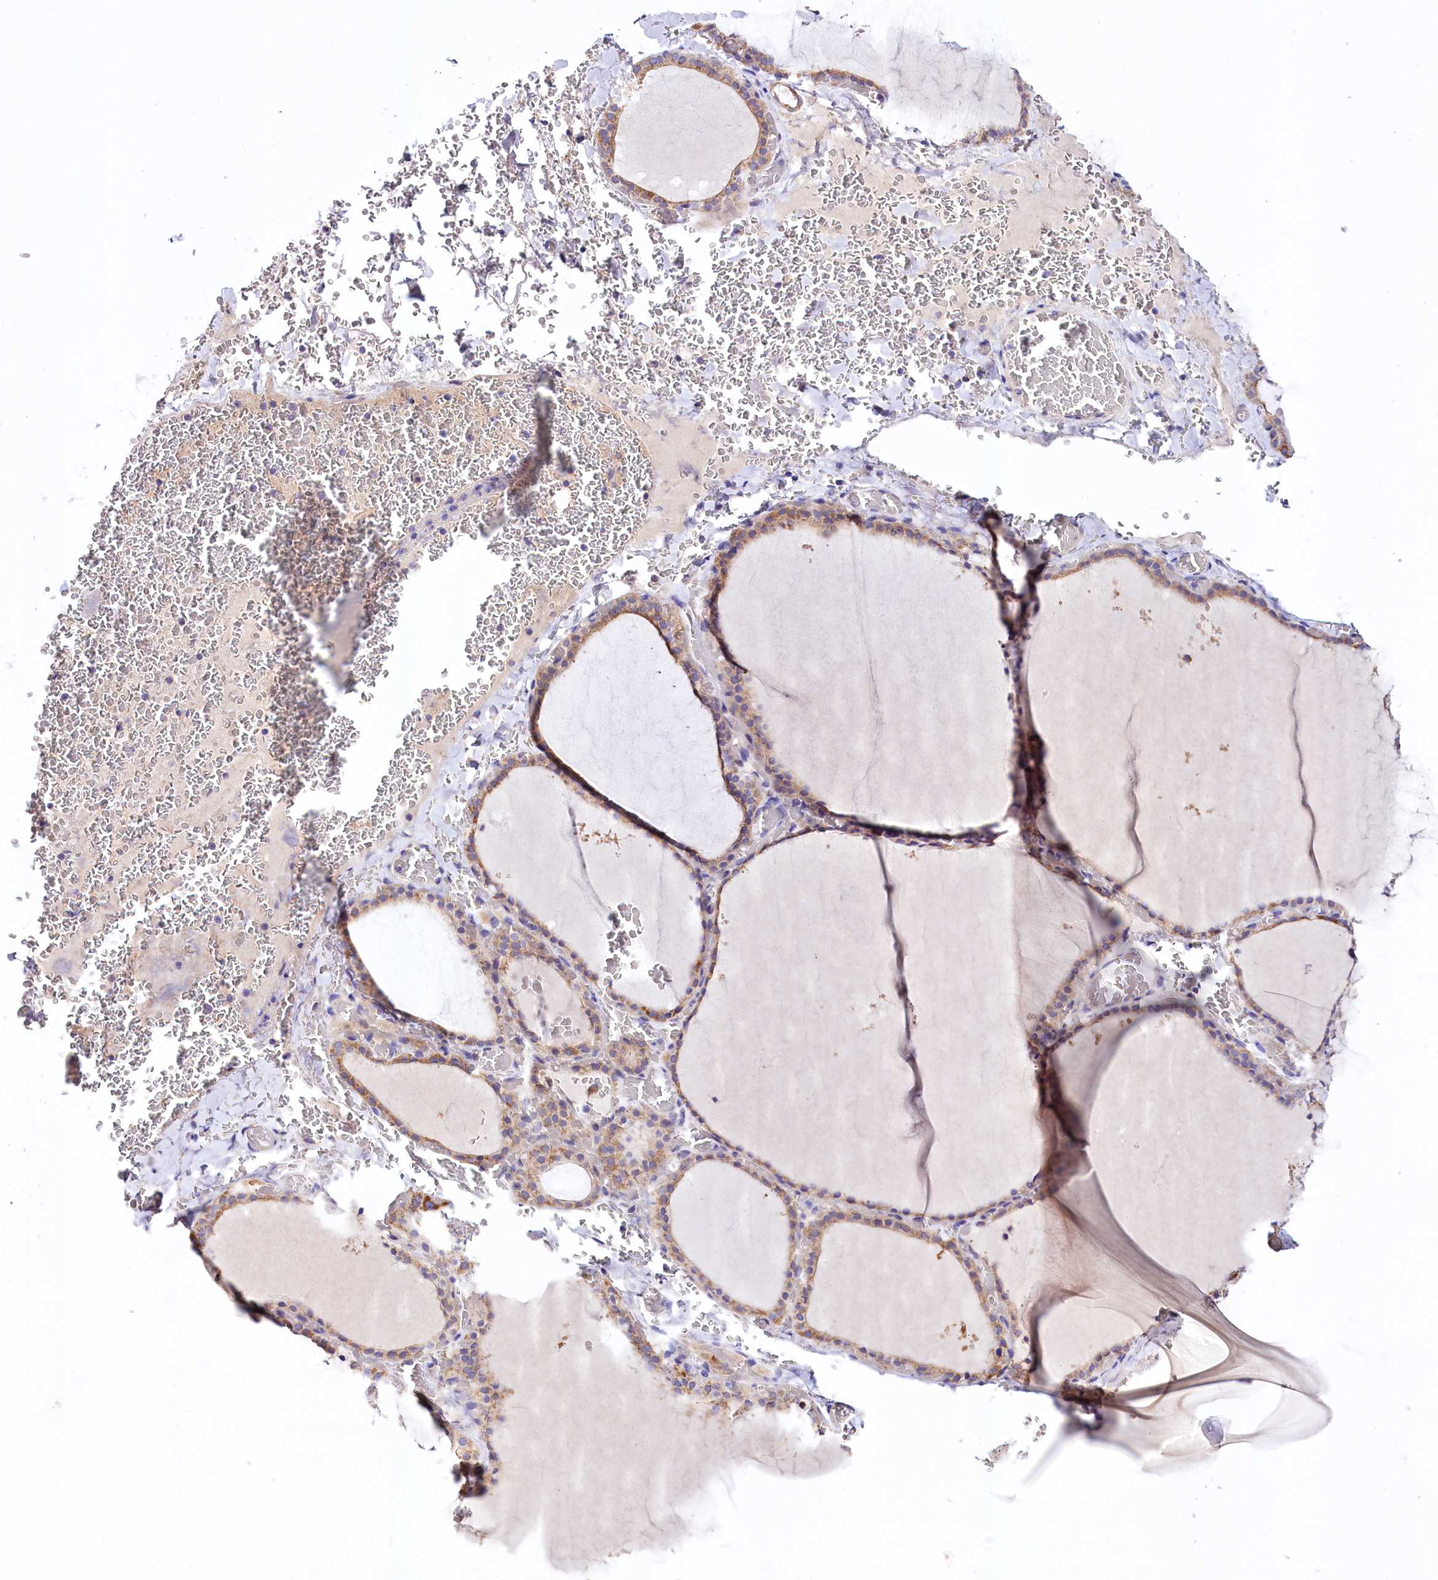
{"staining": {"intensity": "weak", "quantity": "25%-75%", "location": "cytoplasmic/membranous"}, "tissue": "thyroid gland", "cell_type": "Glandular cells", "image_type": "normal", "snomed": [{"axis": "morphology", "description": "Normal tissue, NOS"}, {"axis": "topography", "description": "Thyroid gland"}], "caption": "Glandular cells demonstrate weak cytoplasmic/membranous expression in about 25%-75% of cells in unremarkable thyroid gland. (DAB IHC with brightfield microscopy, high magnification).", "gene": "ZNF45", "patient": {"sex": "female", "age": 39}}